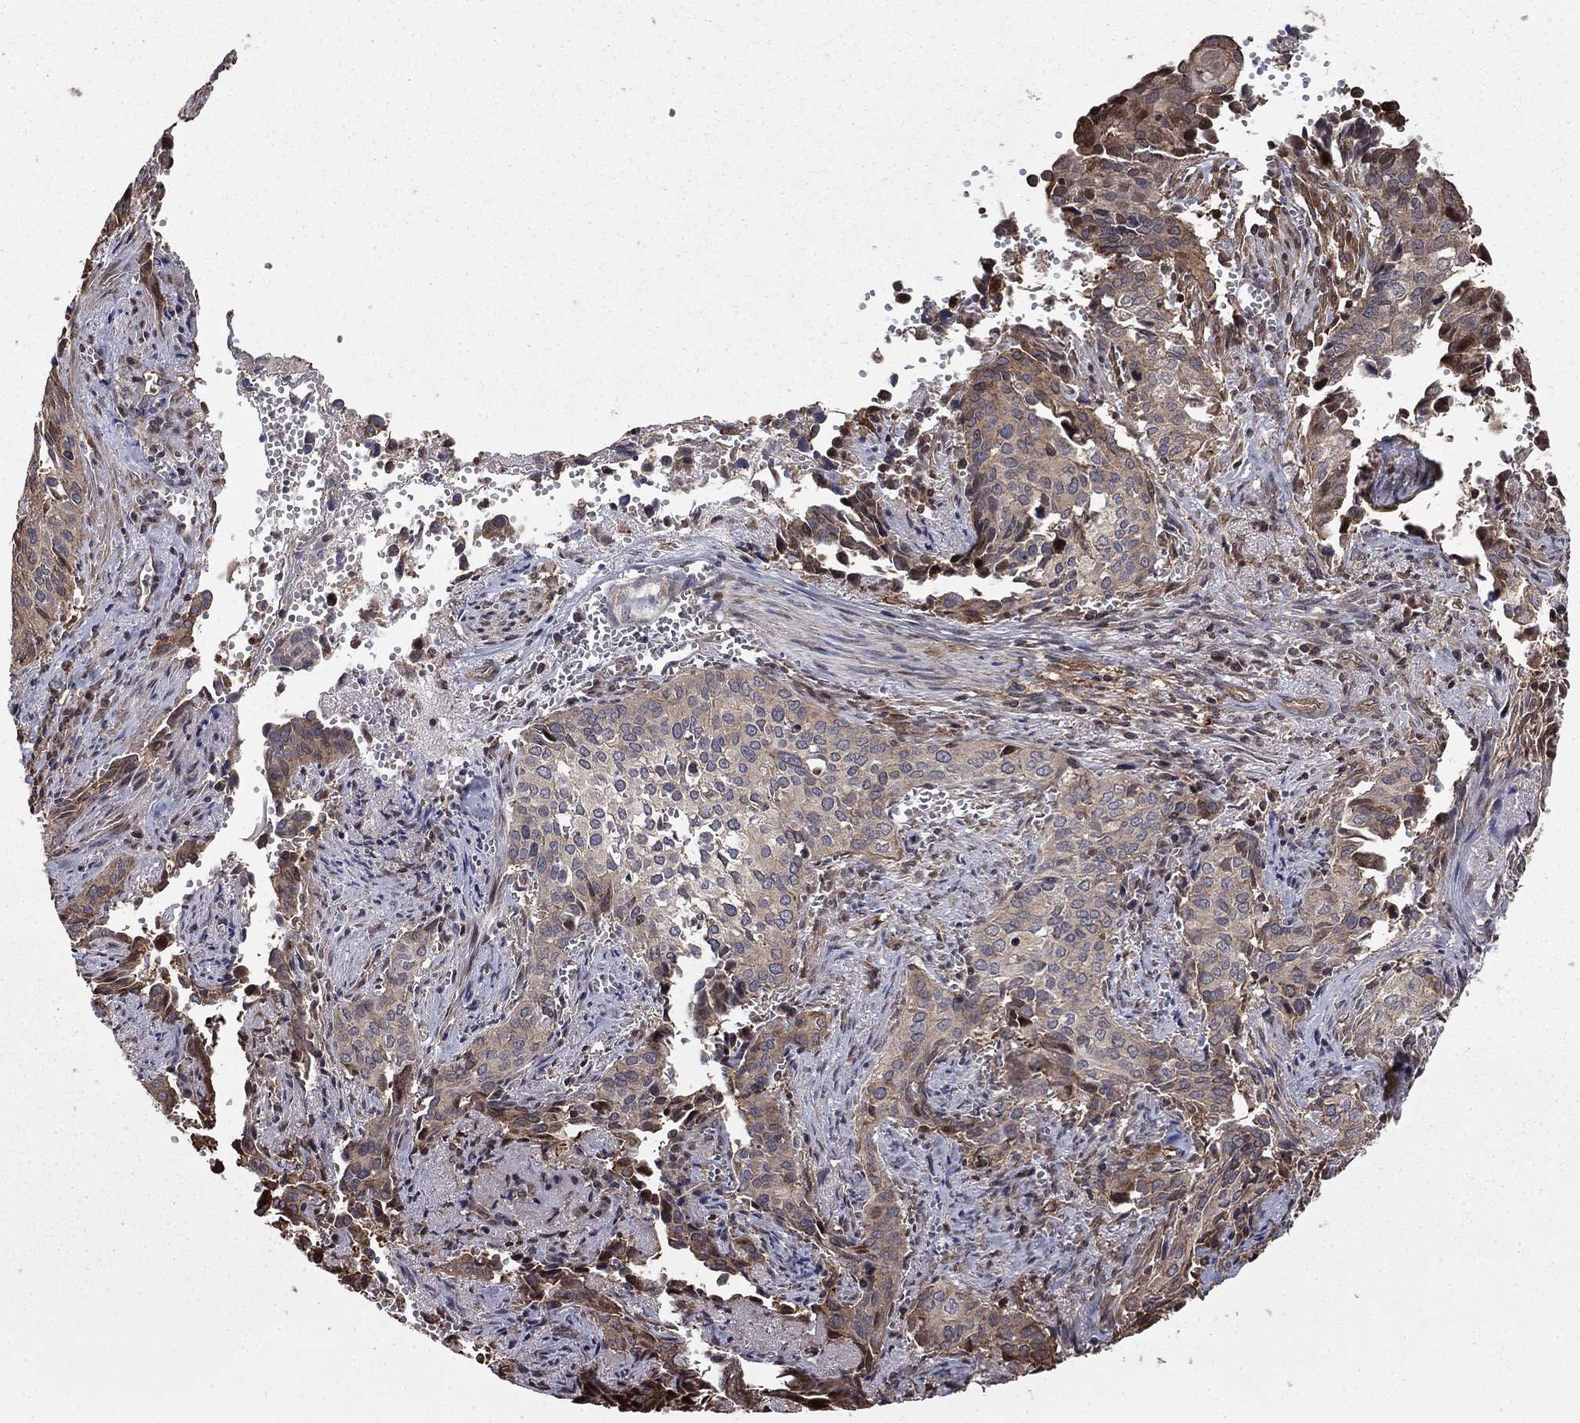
{"staining": {"intensity": "negative", "quantity": "none", "location": "none"}, "tissue": "cervical cancer", "cell_type": "Tumor cells", "image_type": "cancer", "snomed": [{"axis": "morphology", "description": "Squamous cell carcinoma, NOS"}, {"axis": "topography", "description": "Cervix"}], "caption": "IHC histopathology image of neoplastic tissue: human cervical cancer (squamous cell carcinoma) stained with DAB (3,3'-diaminobenzidine) exhibits no significant protein expression in tumor cells.", "gene": "GYG1", "patient": {"sex": "female", "age": 29}}